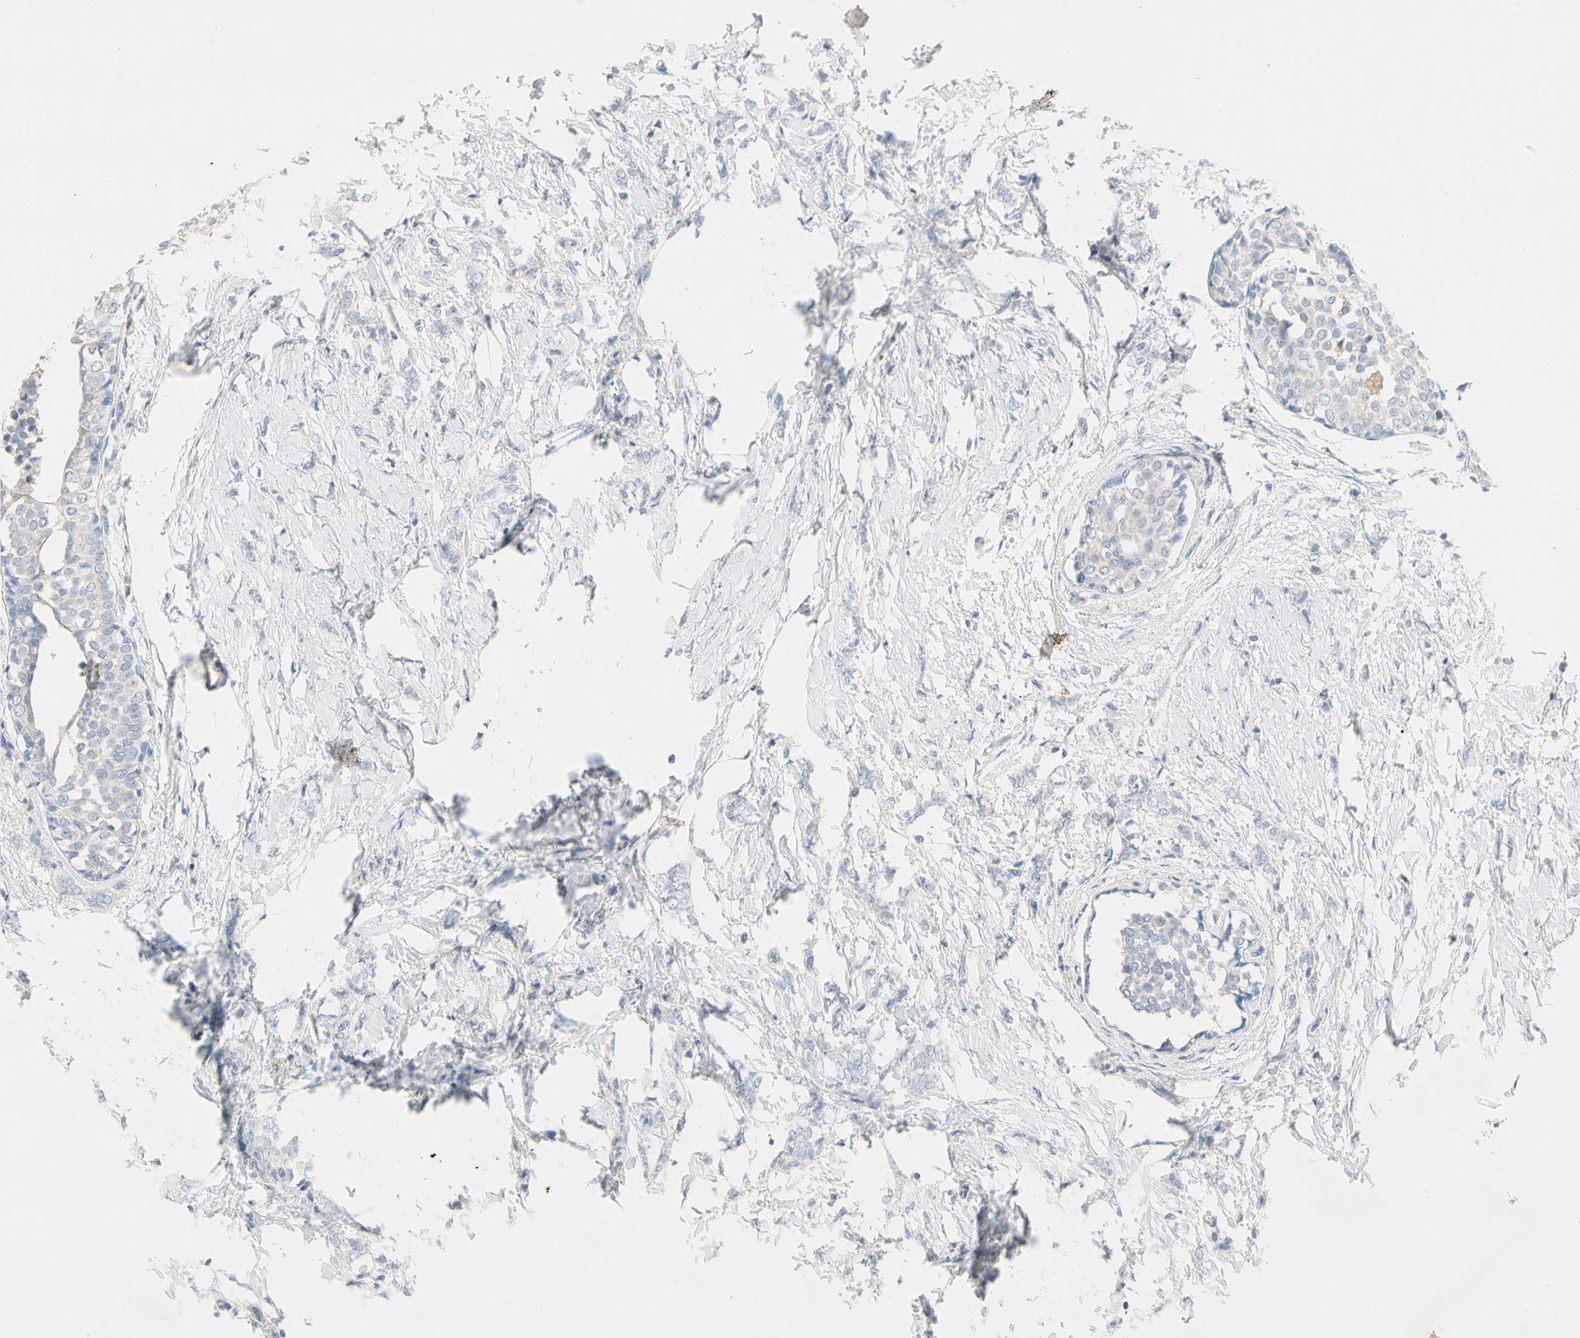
{"staining": {"intensity": "negative", "quantity": "none", "location": "none"}, "tissue": "breast cancer", "cell_type": "Tumor cells", "image_type": "cancer", "snomed": [{"axis": "morphology", "description": "Lobular carcinoma, in situ"}, {"axis": "morphology", "description": "Lobular carcinoma"}, {"axis": "topography", "description": "Breast"}], "caption": "The micrograph reveals no staining of tumor cells in lobular carcinoma (breast).", "gene": "CCM2L", "patient": {"sex": "female", "age": 41}}